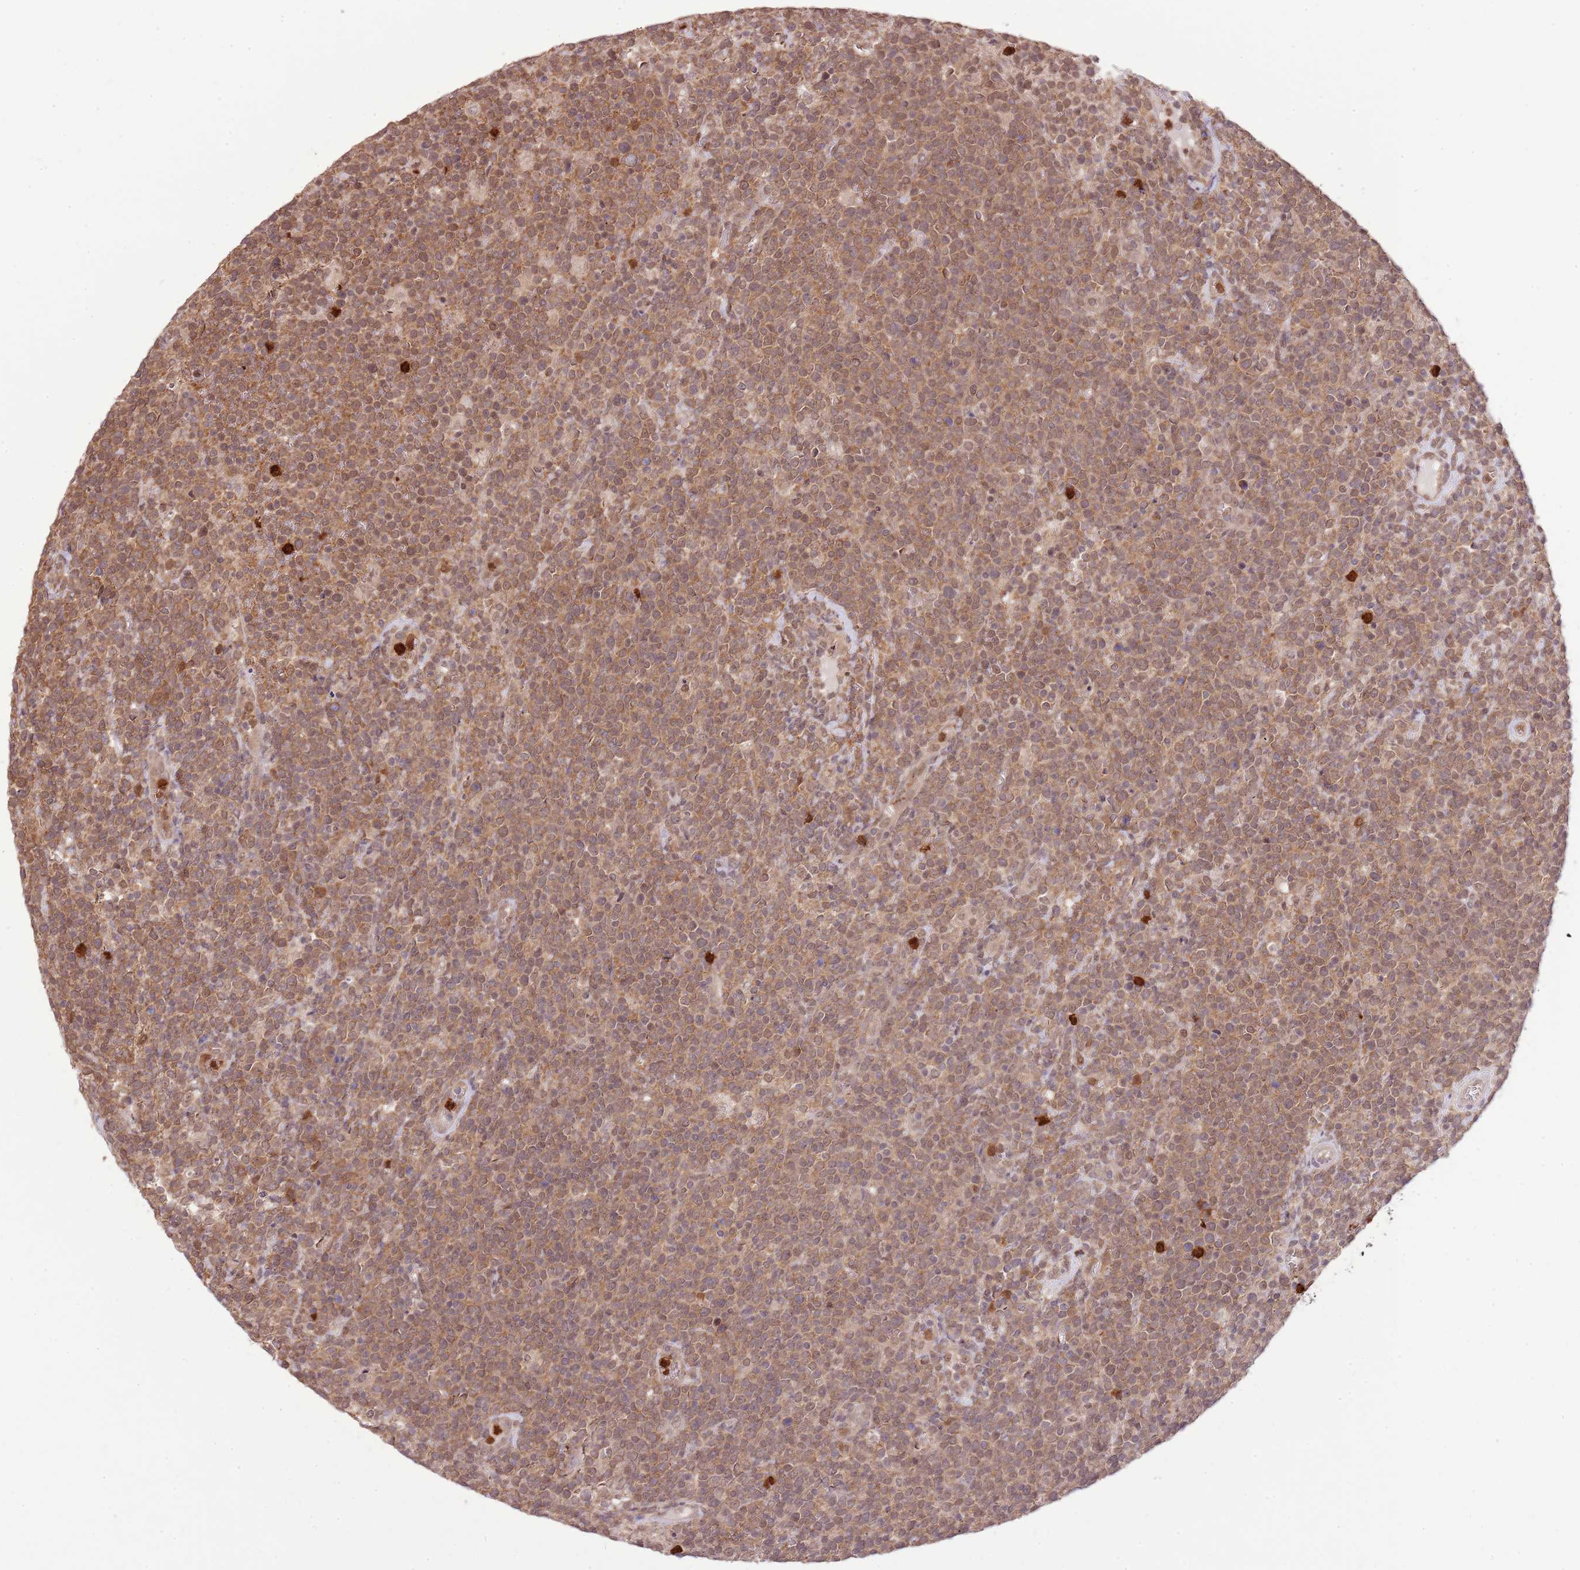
{"staining": {"intensity": "moderate", "quantity": ">75%", "location": "cytoplasmic/membranous"}, "tissue": "lymphoma", "cell_type": "Tumor cells", "image_type": "cancer", "snomed": [{"axis": "morphology", "description": "Malignant lymphoma, non-Hodgkin's type, High grade"}, {"axis": "topography", "description": "Lymph node"}], "caption": "Protein staining displays moderate cytoplasmic/membranous positivity in about >75% of tumor cells in malignant lymphoma, non-Hodgkin's type (high-grade).", "gene": "AMIGO1", "patient": {"sex": "male", "age": 61}}